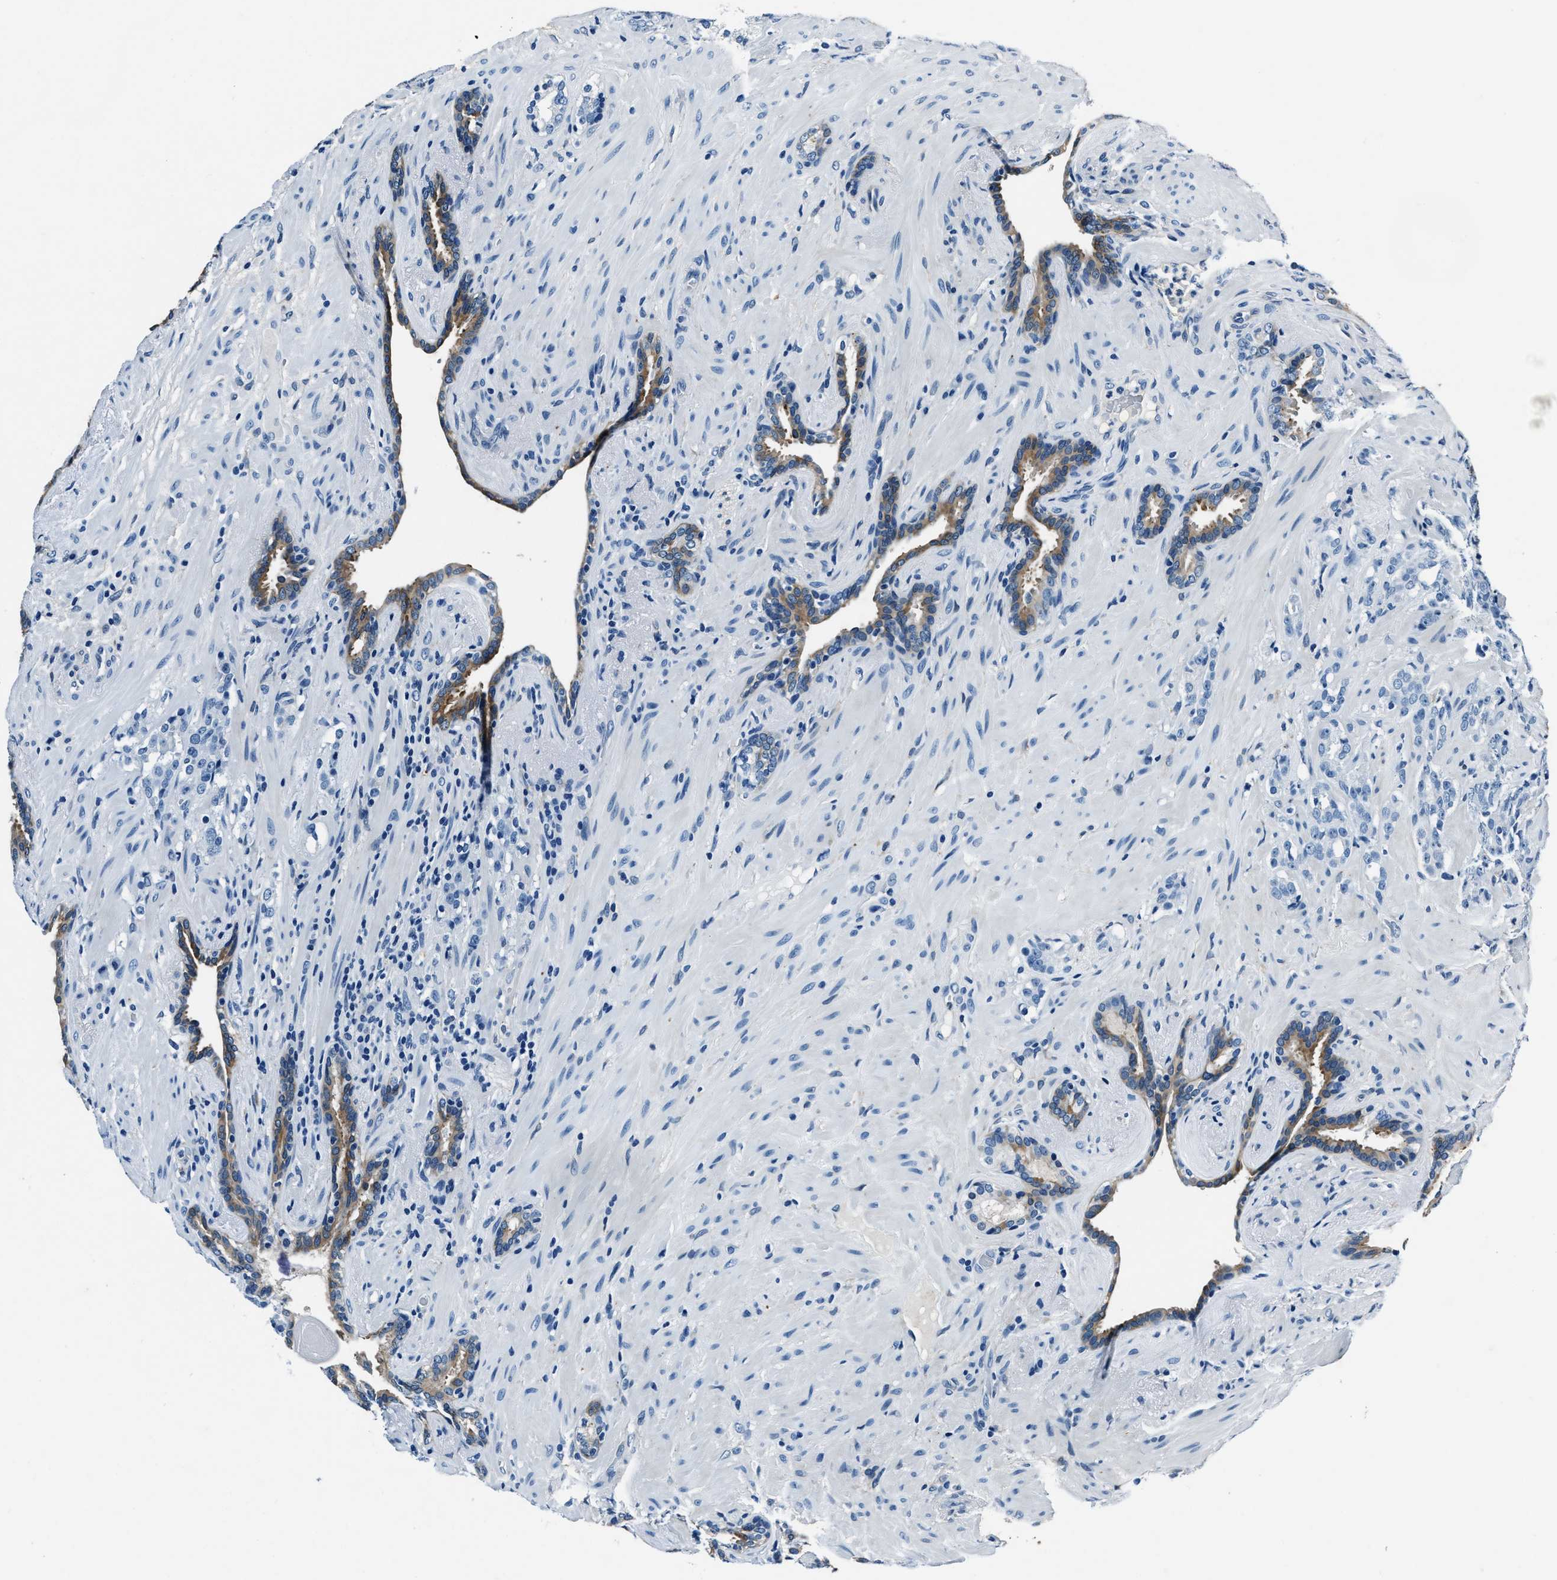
{"staining": {"intensity": "negative", "quantity": "none", "location": "none"}, "tissue": "prostate cancer", "cell_type": "Tumor cells", "image_type": "cancer", "snomed": [{"axis": "morphology", "description": "Adenocarcinoma, High grade"}, {"axis": "topography", "description": "Prostate"}], "caption": "An image of human prostate cancer is negative for staining in tumor cells. The staining was performed using DAB (3,3'-diaminobenzidine) to visualize the protein expression in brown, while the nuclei were stained in blue with hematoxylin (Magnification: 20x).", "gene": "PTPDC1", "patient": {"sex": "male", "age": 71}}